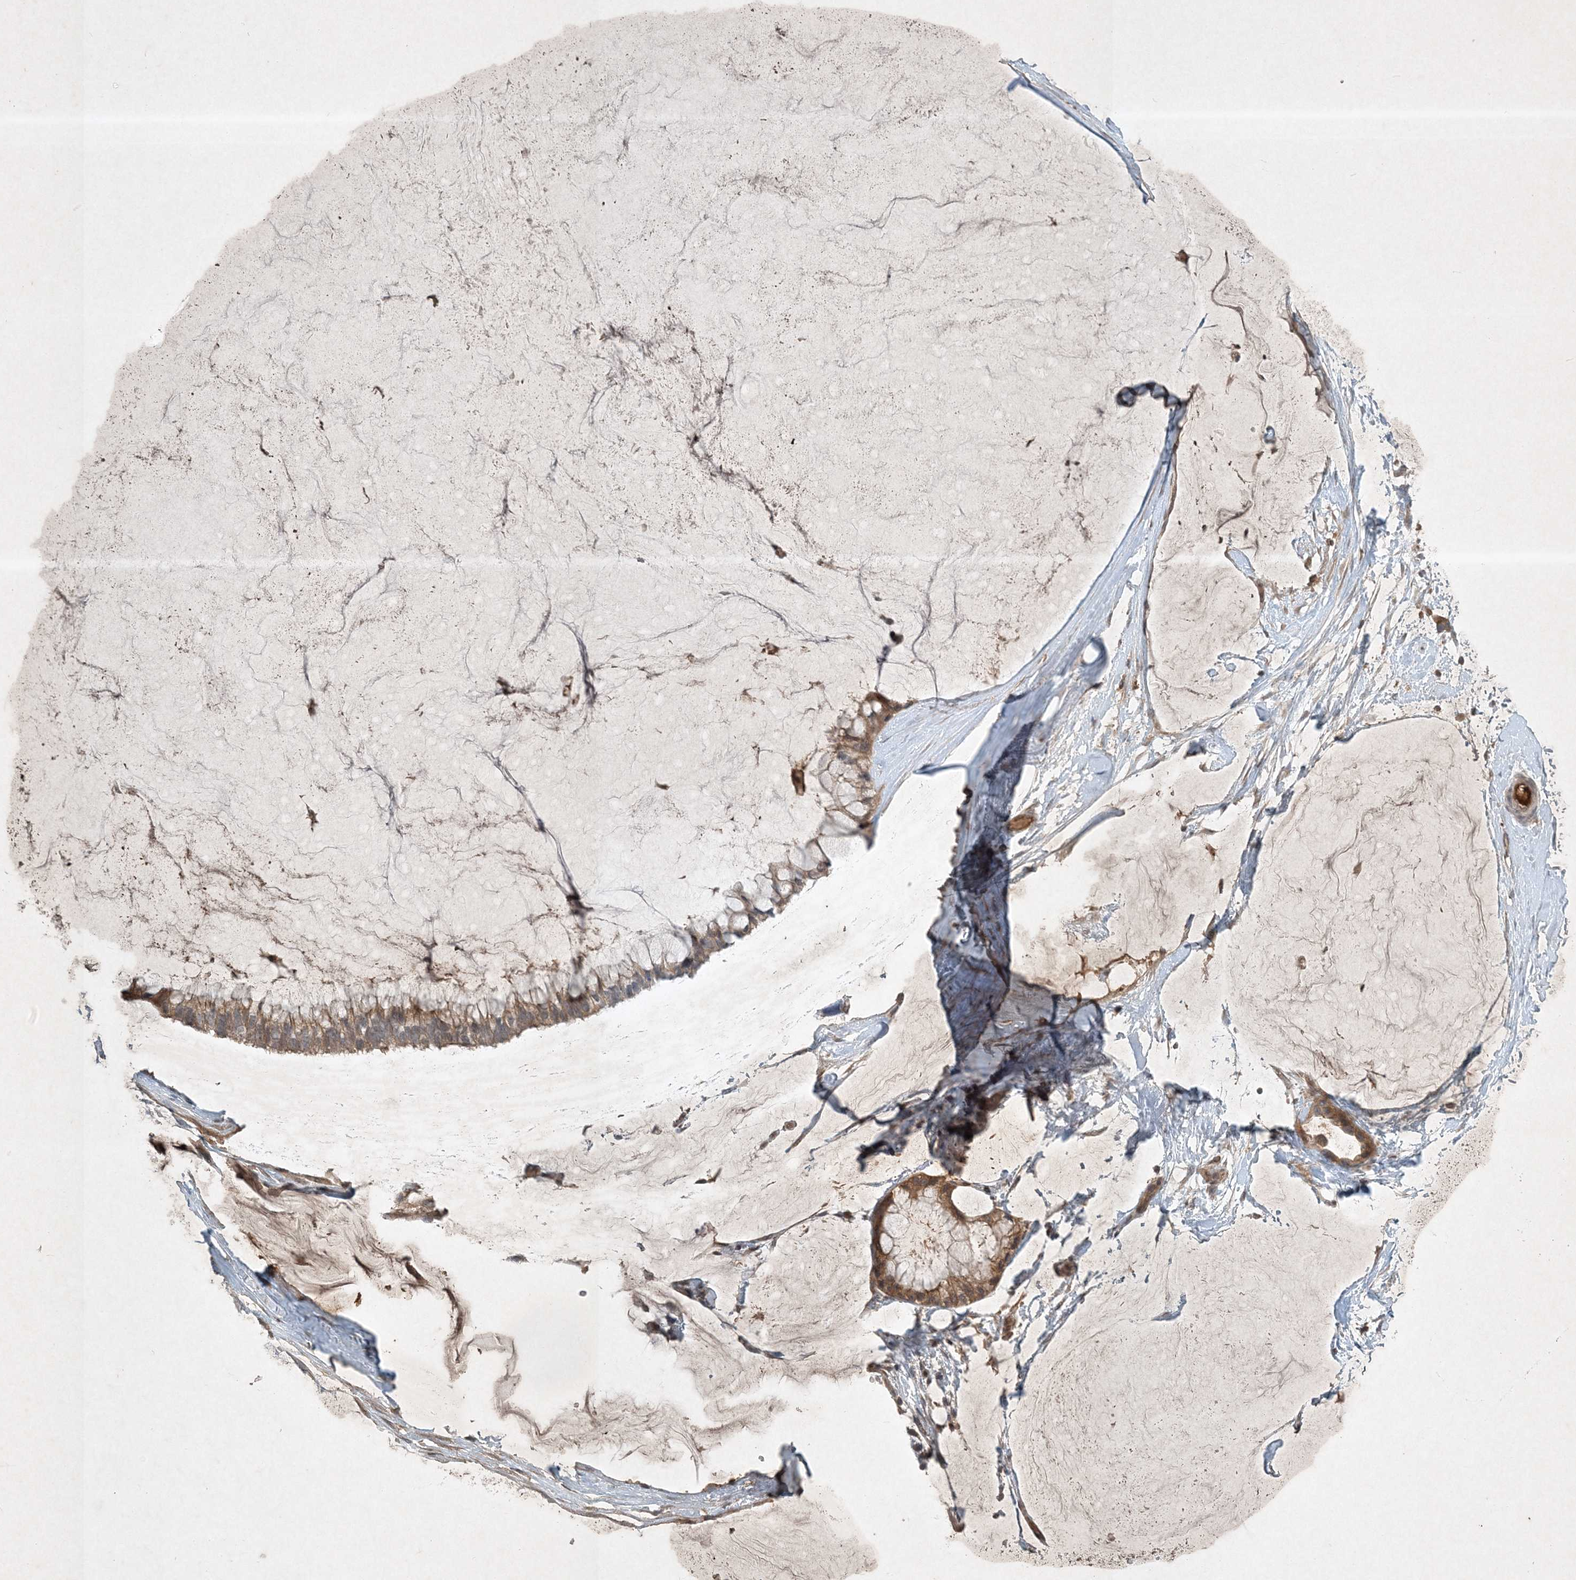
{"staining": {"intensity": "moderate", "quantity": ">75%", "location": "cytoplasmic/membranous"}, "tissue": "ovarian cancer", "cell_type": "Tumor cells", "image_type": "cancer", "snomed": [{"axis": "morphology", "description": "Cystadenocarcinoma, mucinous, NOS"}, {"axis": "topography", "description": "Ovary"}], "caption": "IHC photomicrograph of mucinous cystadenocarcinoma (ovarian) stained for a protein (brown), which exhibits medium levels of moderate cytoplasmic/membranous positivity in about >75% of tumor cells.", "gene": "TNFAIP6", "patient": {"sex": "female", "age": 39}}